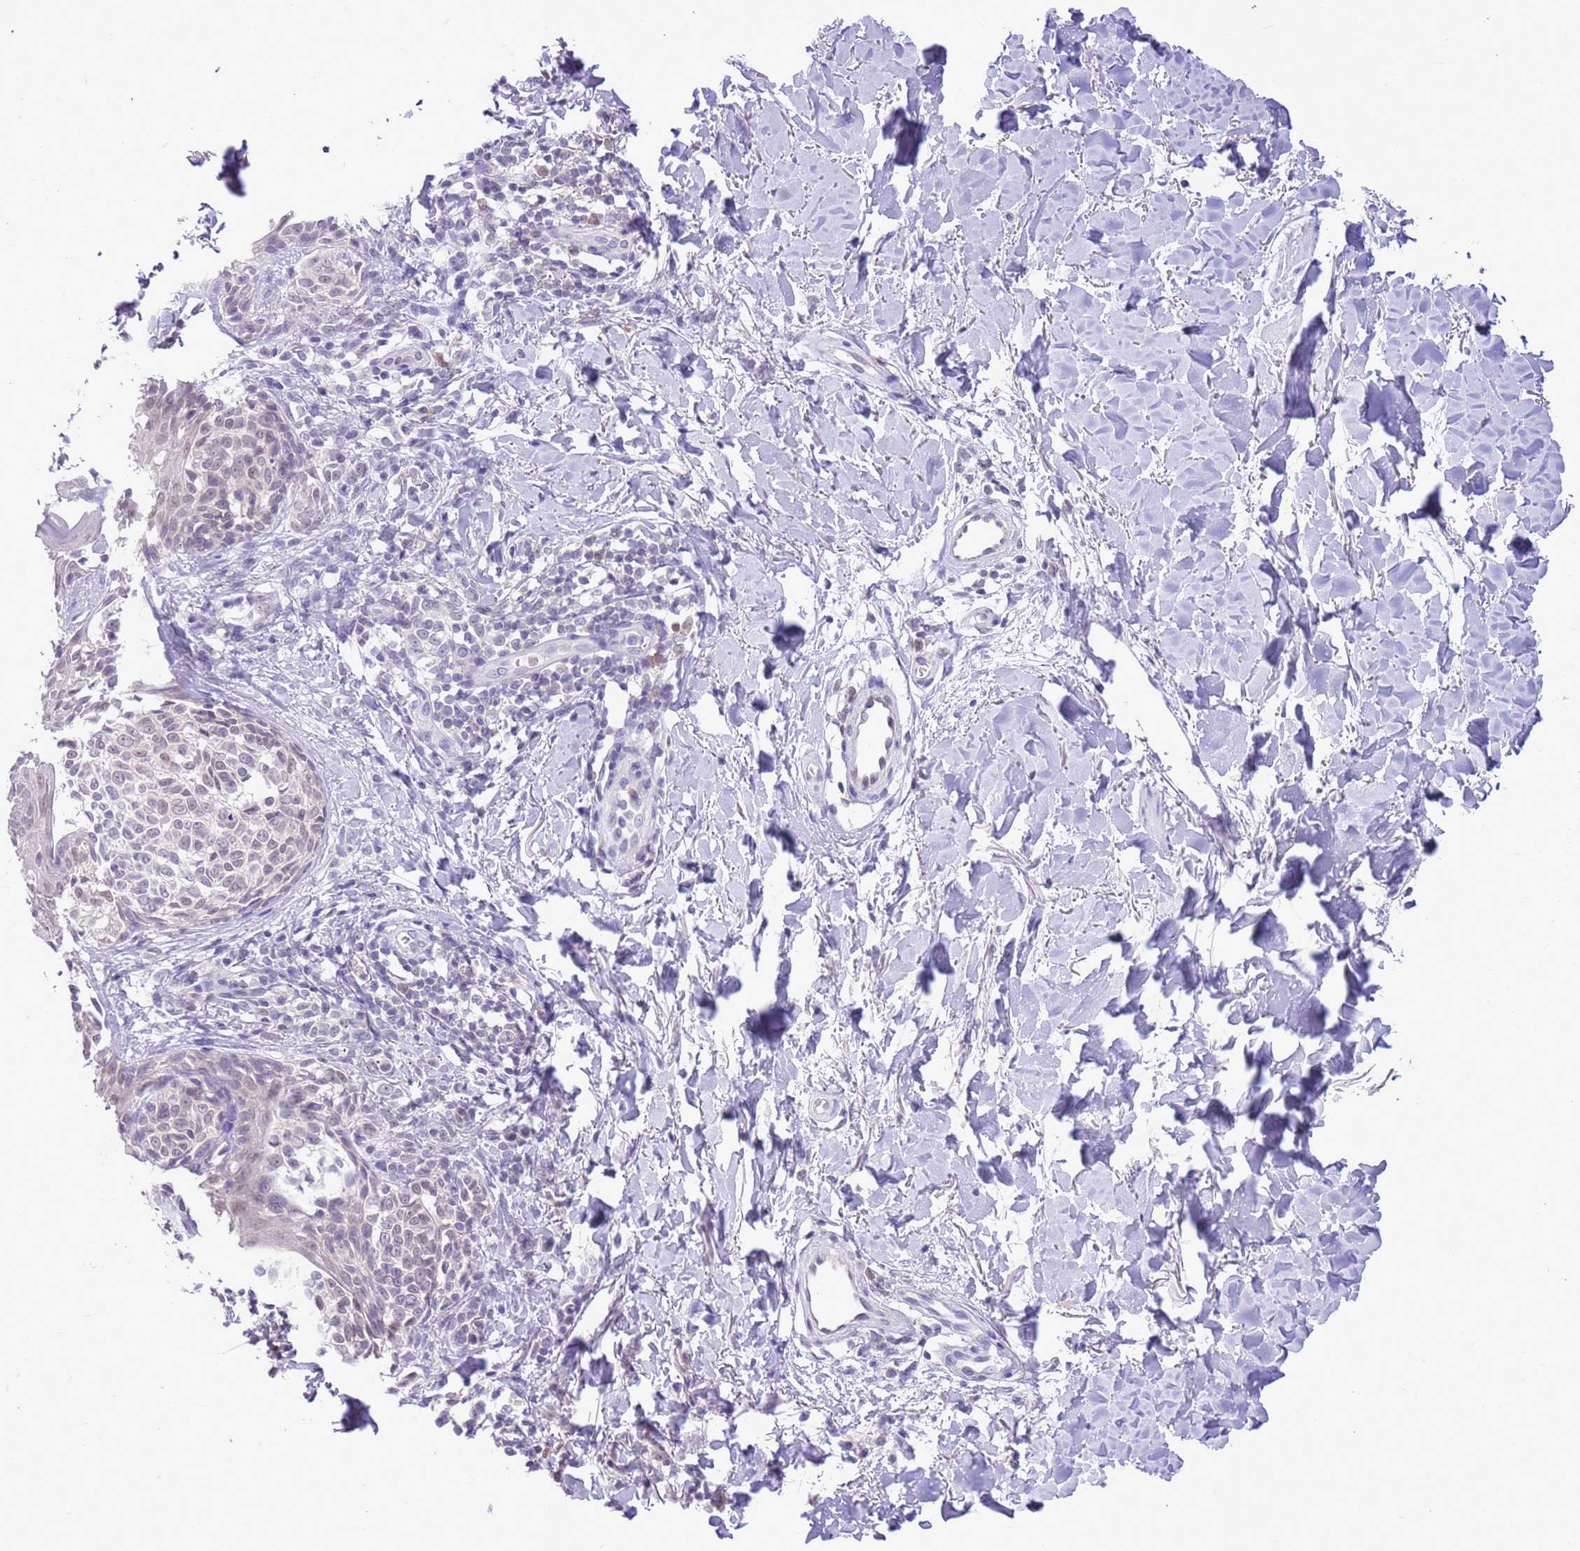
{"staining": {"intensity": "weak", "quantity": "<25%", "location": "nuclear"}, "tissue": "melanoma", "cell_type": "Tumor cells", "image_type": "cancer", "snomed": [{"axis": "morphology", "description": "Malignant melanoma, NOS"}, {"axis": "topography", "description": "Skin of upper extremity"}], "caption": "IHC histopathology image of neoplastic tissue: melanoma stained with DAB exhibits no significant protein staining in tumor cells.", "gene": "DDI2", "patient": {"sex": "male", "age": 40}}